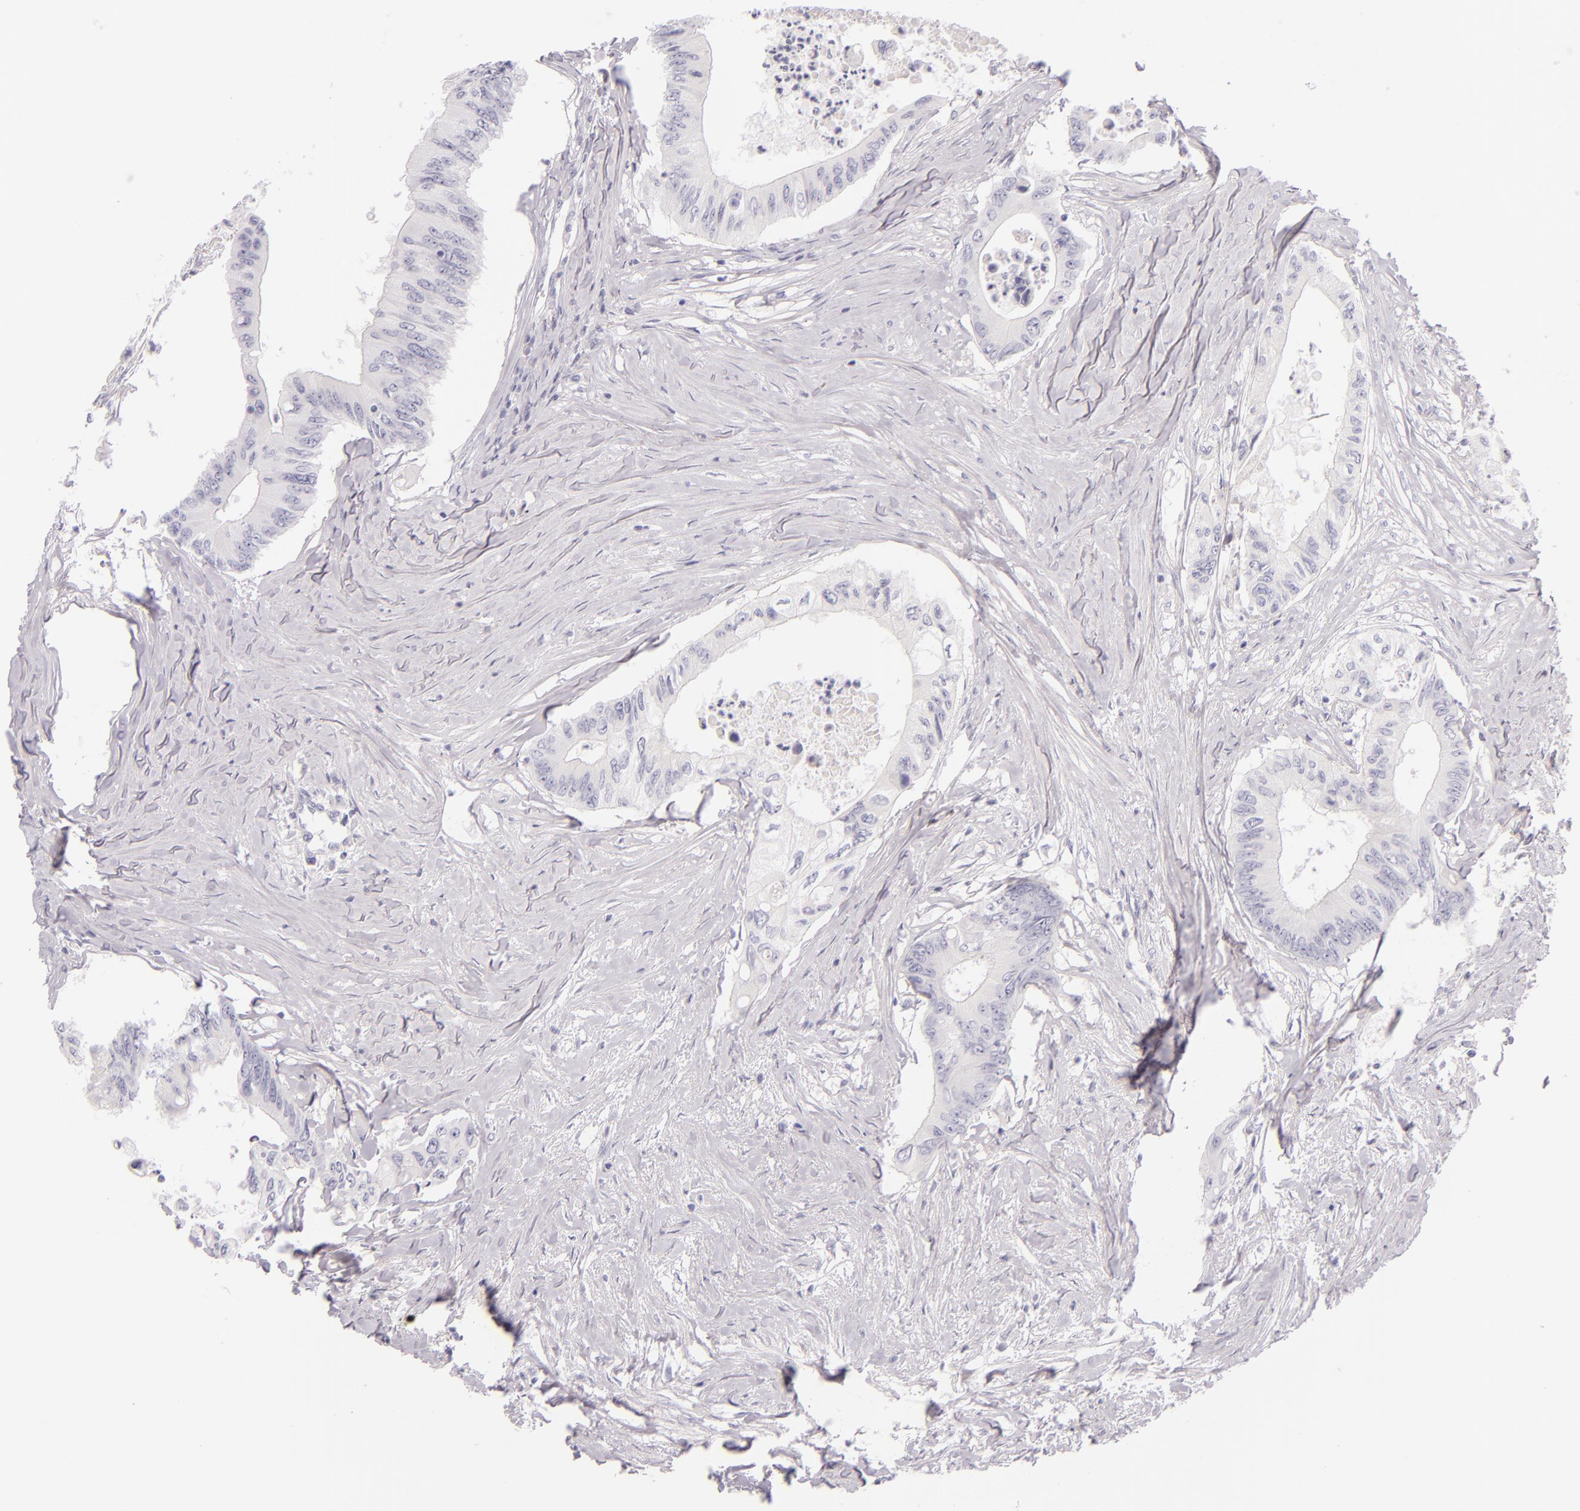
{"staining": {"intensity": "negative", "quantity": "none", "location": "none"}, "tissue": "colorectal cancer", "cell_type": "Tumor cells", "image_type": "cancer", "snomed": [{"axis": "morphology", "description": "Adenocarcinoma, NOS"}, {"axis": "topography", "description": "Colon"}], "caption": "Immunohistochemical staining of colorectal adenocarcinoma displays no significant positivity in tumor cells.", "gene": "INA", "patient": {"sex": "male", "age": 65}}